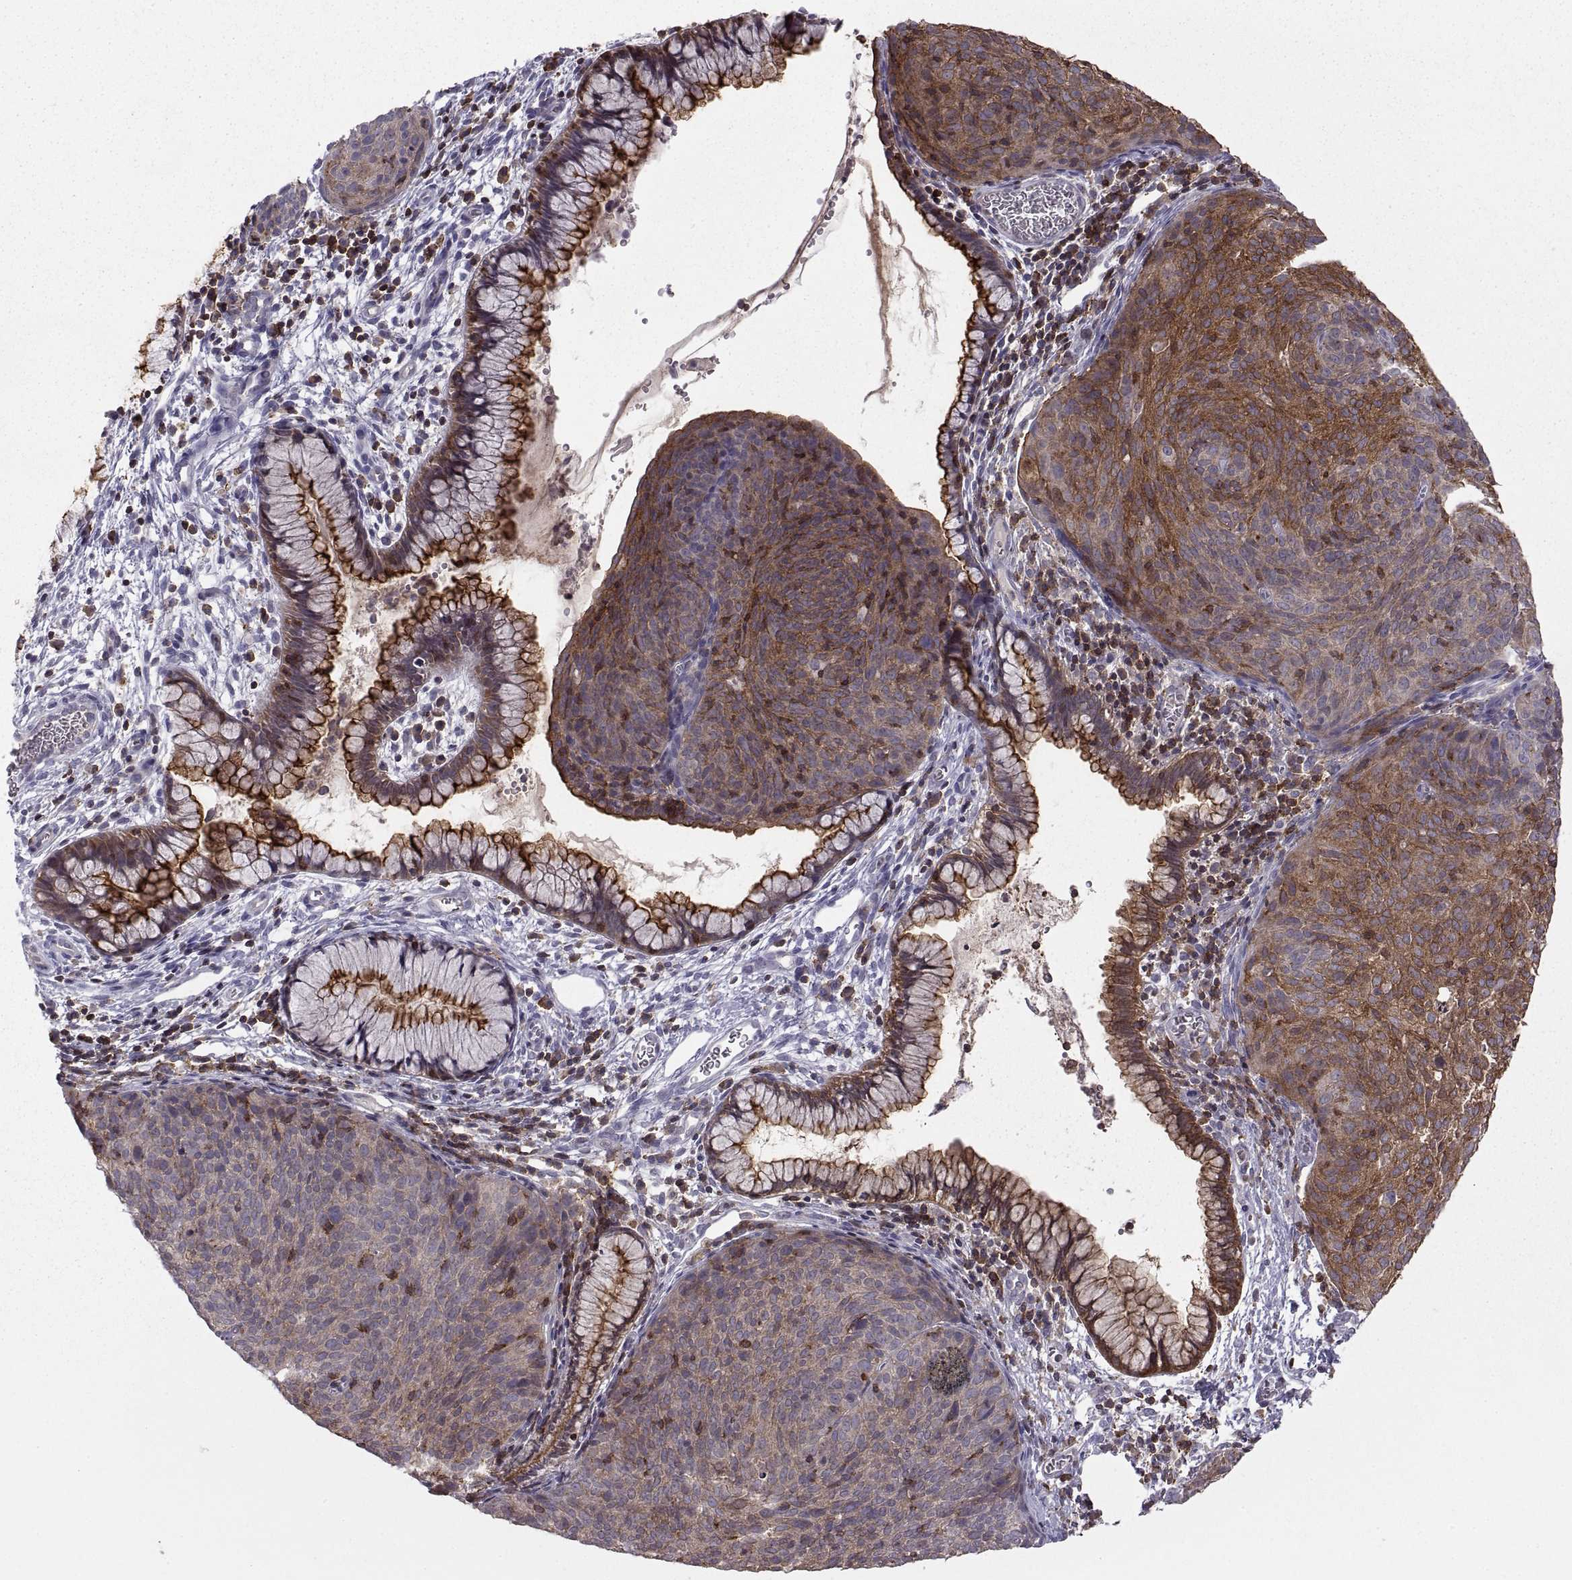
{"staining": {"intensity": "strong", "quantity": "25%-75%", "location": "cytoplasmic/membranous"}, "tissue": "cervical cancer", "cell_type": "Tumor cells", "image_type": "cancer", "snomed": [{"axis": "morphology", "description": "Squamous cell carcinoma, NOS"}, {"axis": "topography", "description": "Cervix"}], "caption": "Protein staining of cervical squamous cell carcinoma tissue demonstrates strong cytoplasmic/membranous staining in about 25%-75% of tumor cells.", "gene": "EZR", "patient": {"sex": "female", "age": 39}}